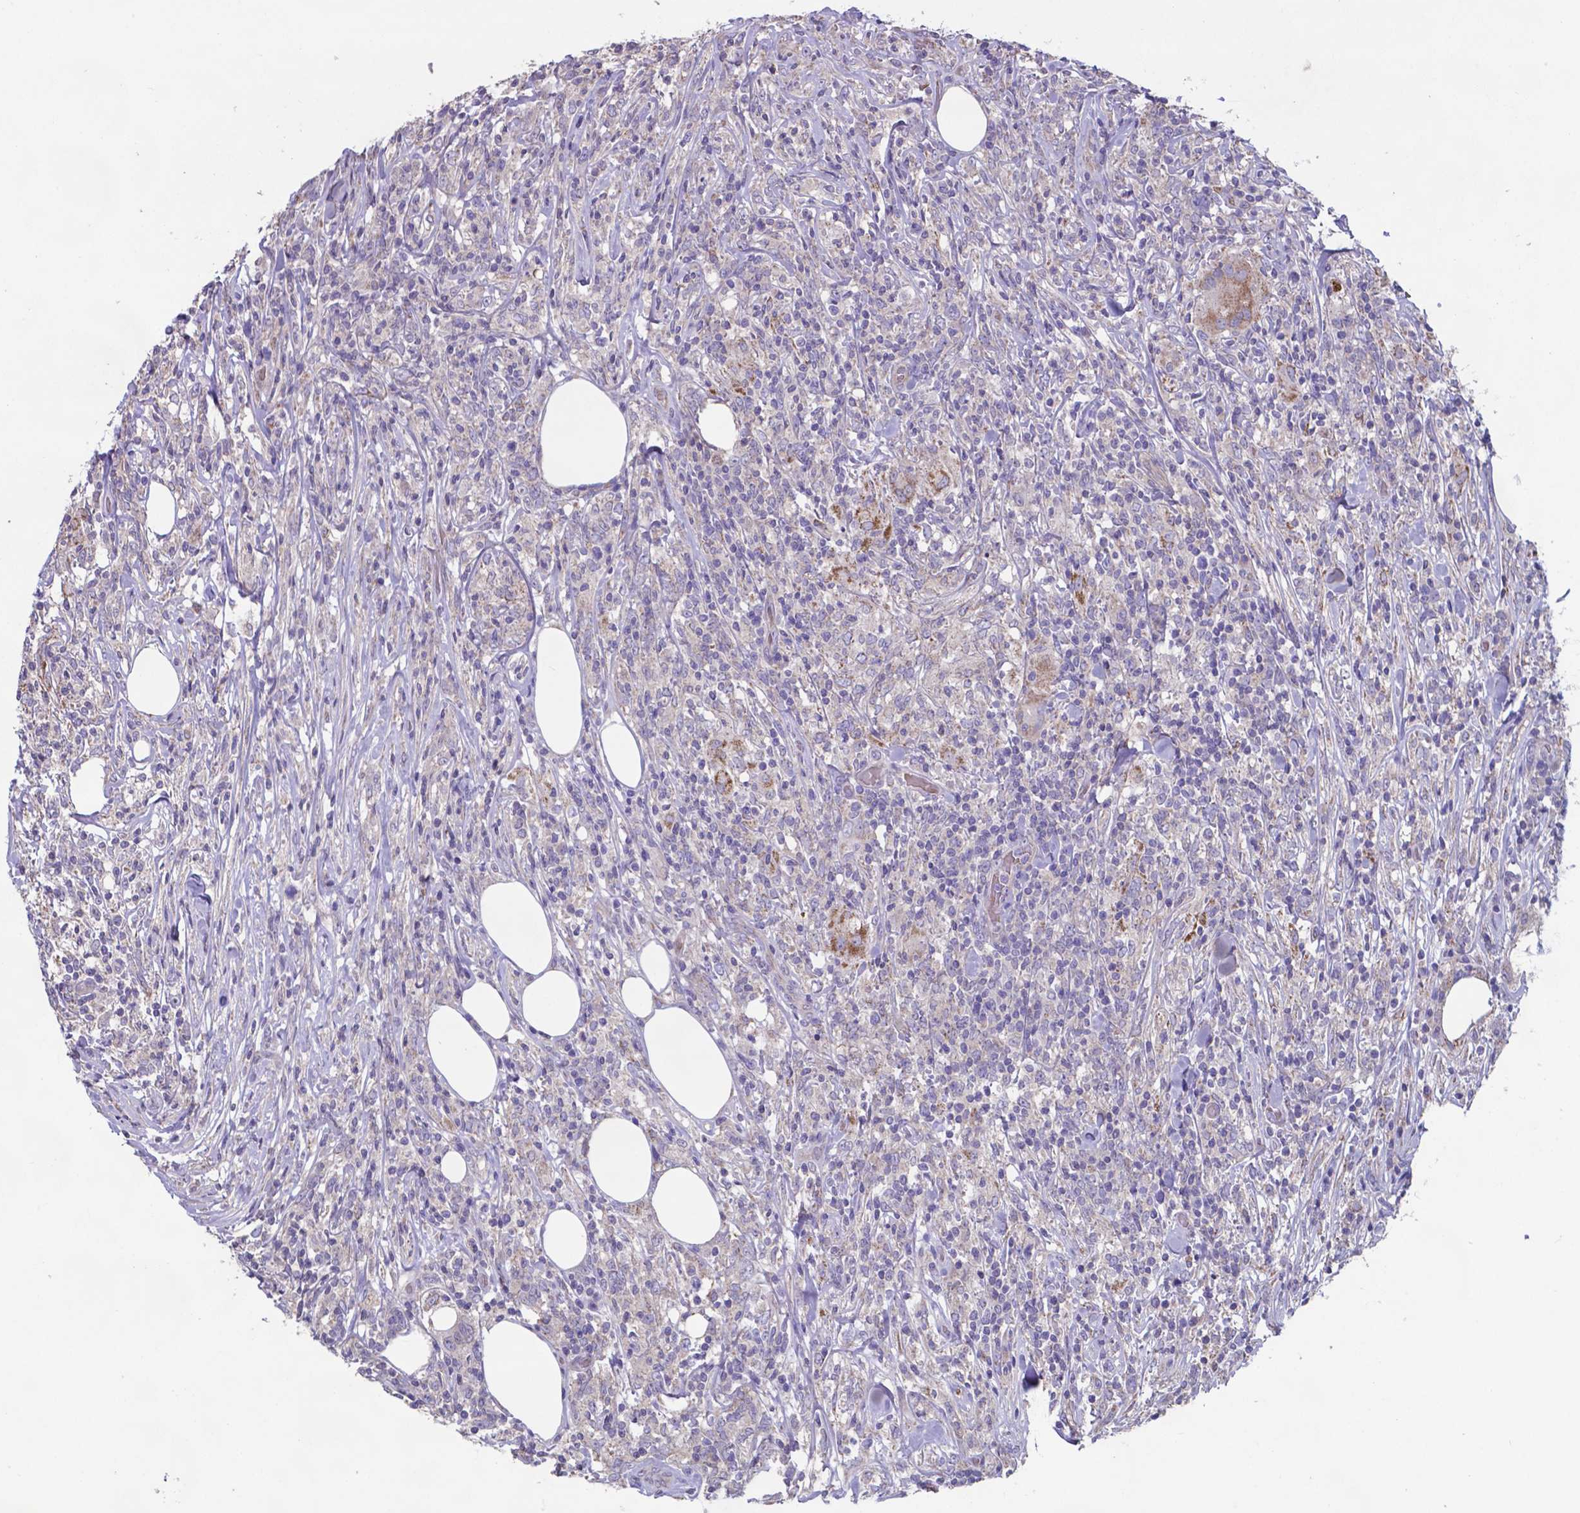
{"staining": {"intensity": "negative", "quantity": "none", "location": "none"}, "tissue": "lymphoma", "cell_type": "Tumor cells", "image_type": "cancer", "snomed": [{"axis": "morphology", "description": "Malignant lymphoma, non-Hodgkin's type, High grade"}, {"axis": "topography", "description": "Lymph node"}], "caption": "High magnification brightfield microscopy of malignant lymphoma, non-Hodgkin's type (high-grade) stained with DAB (brown) and counterstained with hematoxylin (blue): tumor cells show no significant expression.", "gene": "TYRO3", "patient": {"sex": "female", "age": 84}}